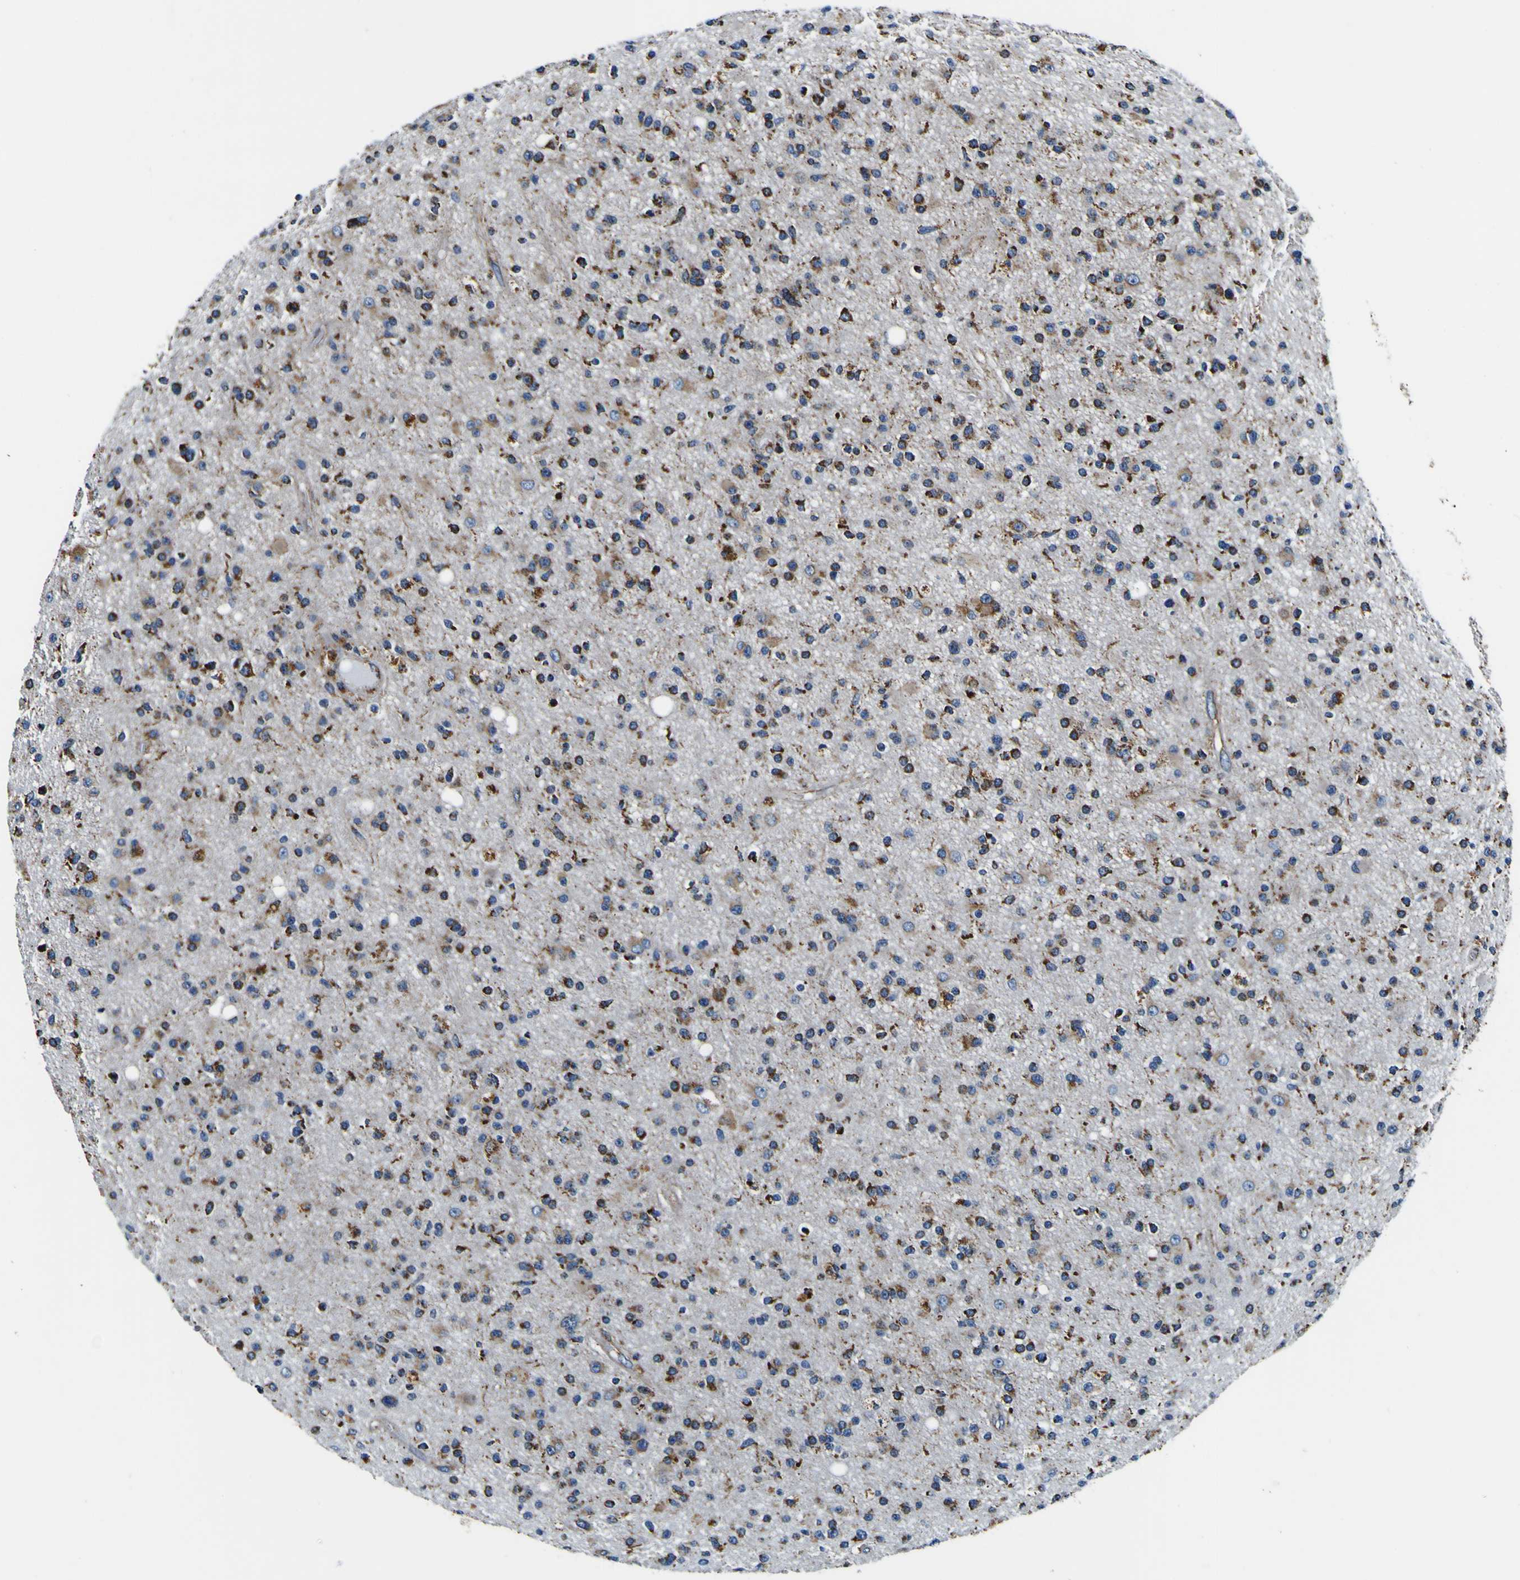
{"staining": {"intensity": "strong", "quantity": "25%-75%", "location": "cytoplasmic/membranous"}, "tissue": "glioma", "cell_type": "Tumor cells", "image_type": "cancer", "snomed": [{"axis": "morphology", "description": "Glioma, malignant, High grade"}, {"axis": "topography", "description": "Brain"}], "caption": "Strong cytoplasmic/membranous positivity is identified in approximately 25%-75% of tumor cells in high-grade glioma (malignant).", "gene": "PTRH2", "patient": {"sex": "male", "age": 33}}